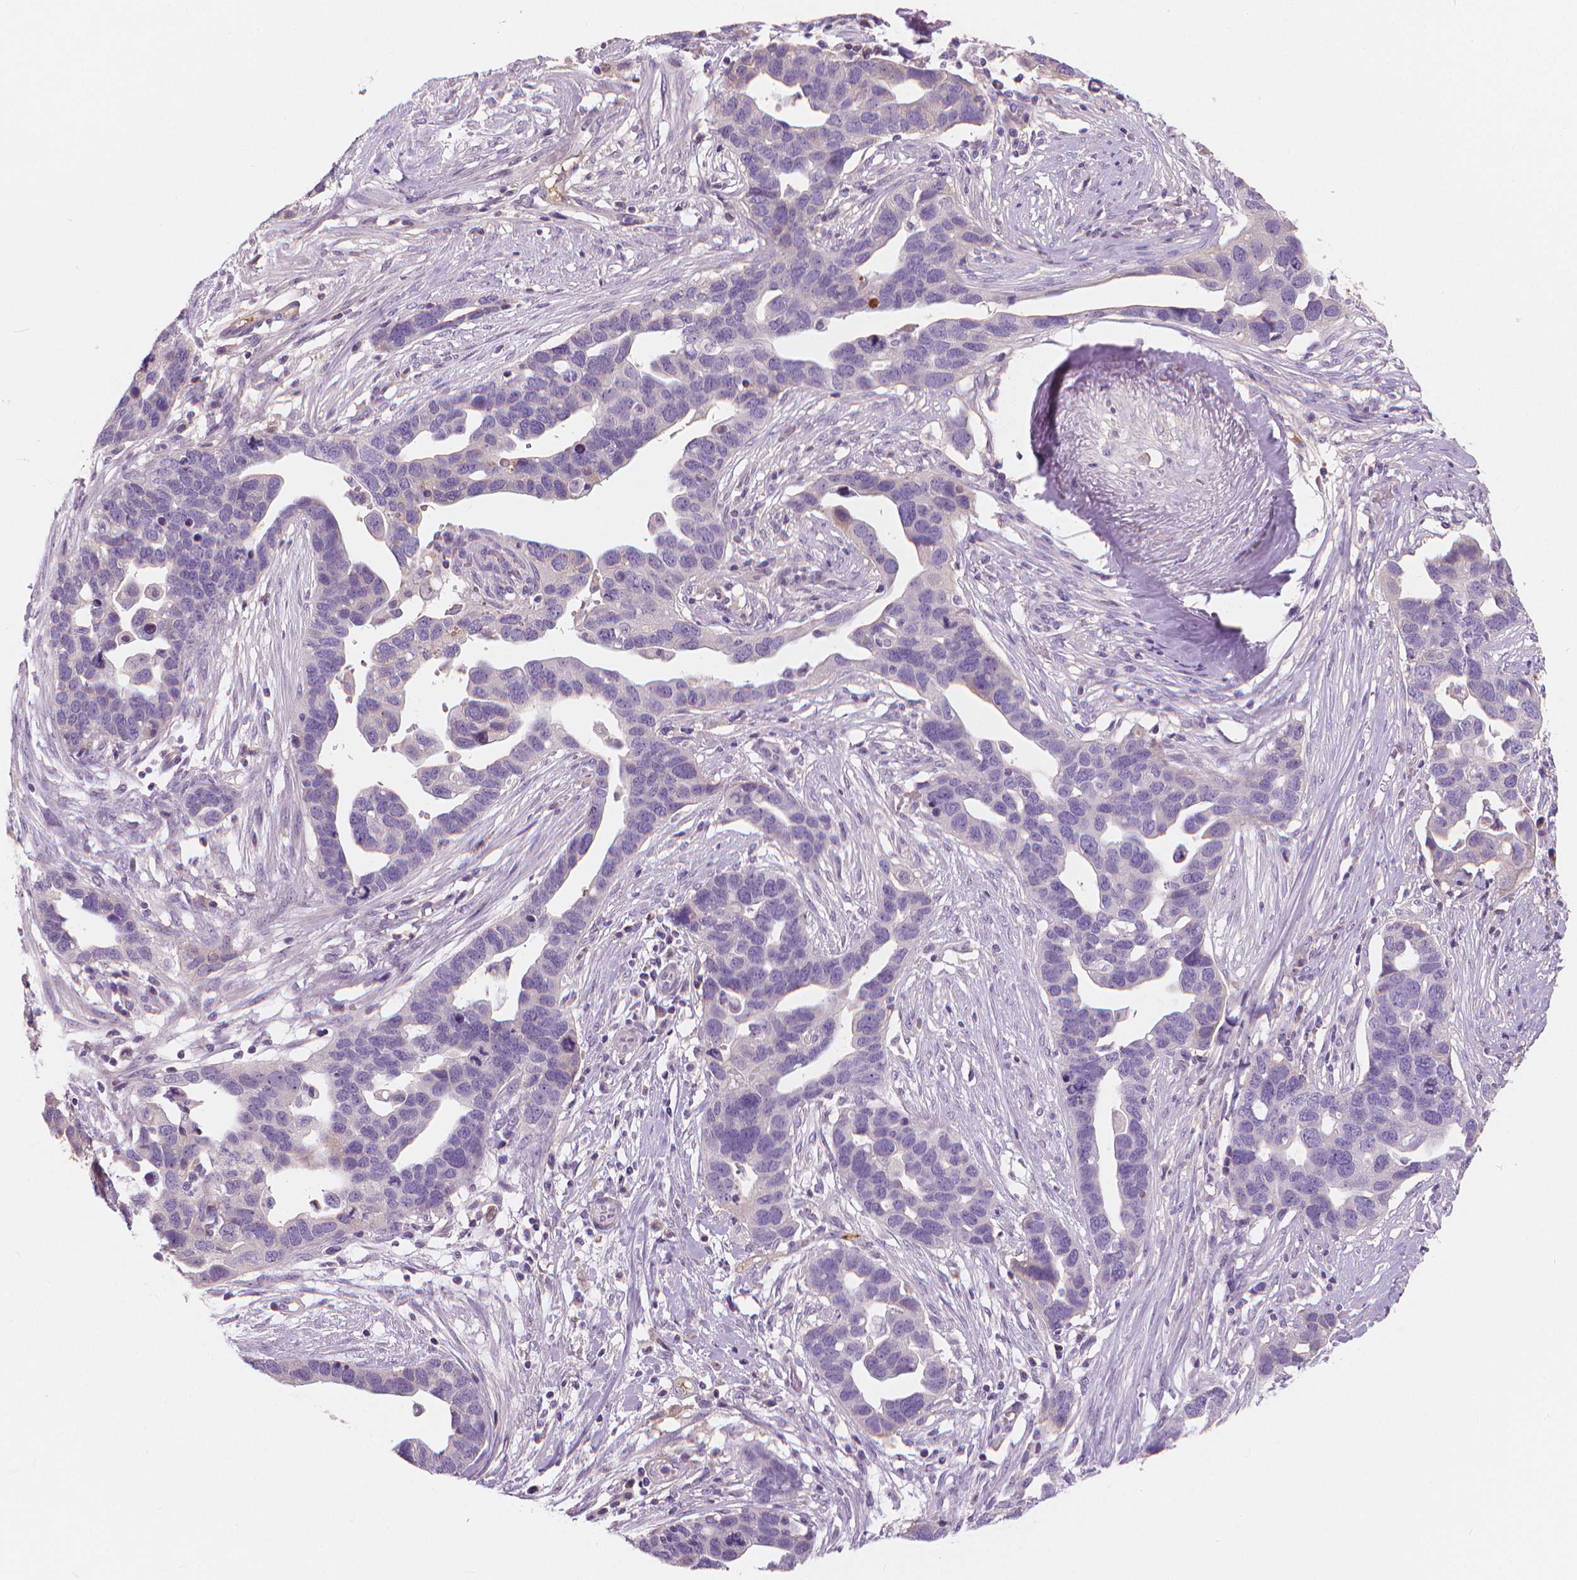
{"staining": {"intensity": "negative", "quantity": "none", "location": "none"}, "tissue": "ovarian cancer", "cell_type": "Tumor cells", "image_type": "cancer", "snomed": [{"axis": "morphology", "description": "Cystadenocarcinoma, serous, NOS"}, {"axis": "topography", "description": "Ovary"}], "caption": "A high-resolution histopathology image shows immunohistochemistry staining of ovarian serous cystadenocarcinoma, which reveals no significant positivity in tumor cells. The staining is performed using DAB brown chromogen with nuclei counter-stained in using hematoxylin.", "gene": "APOA4", "patient": {"sex": "female", "age": 54}}